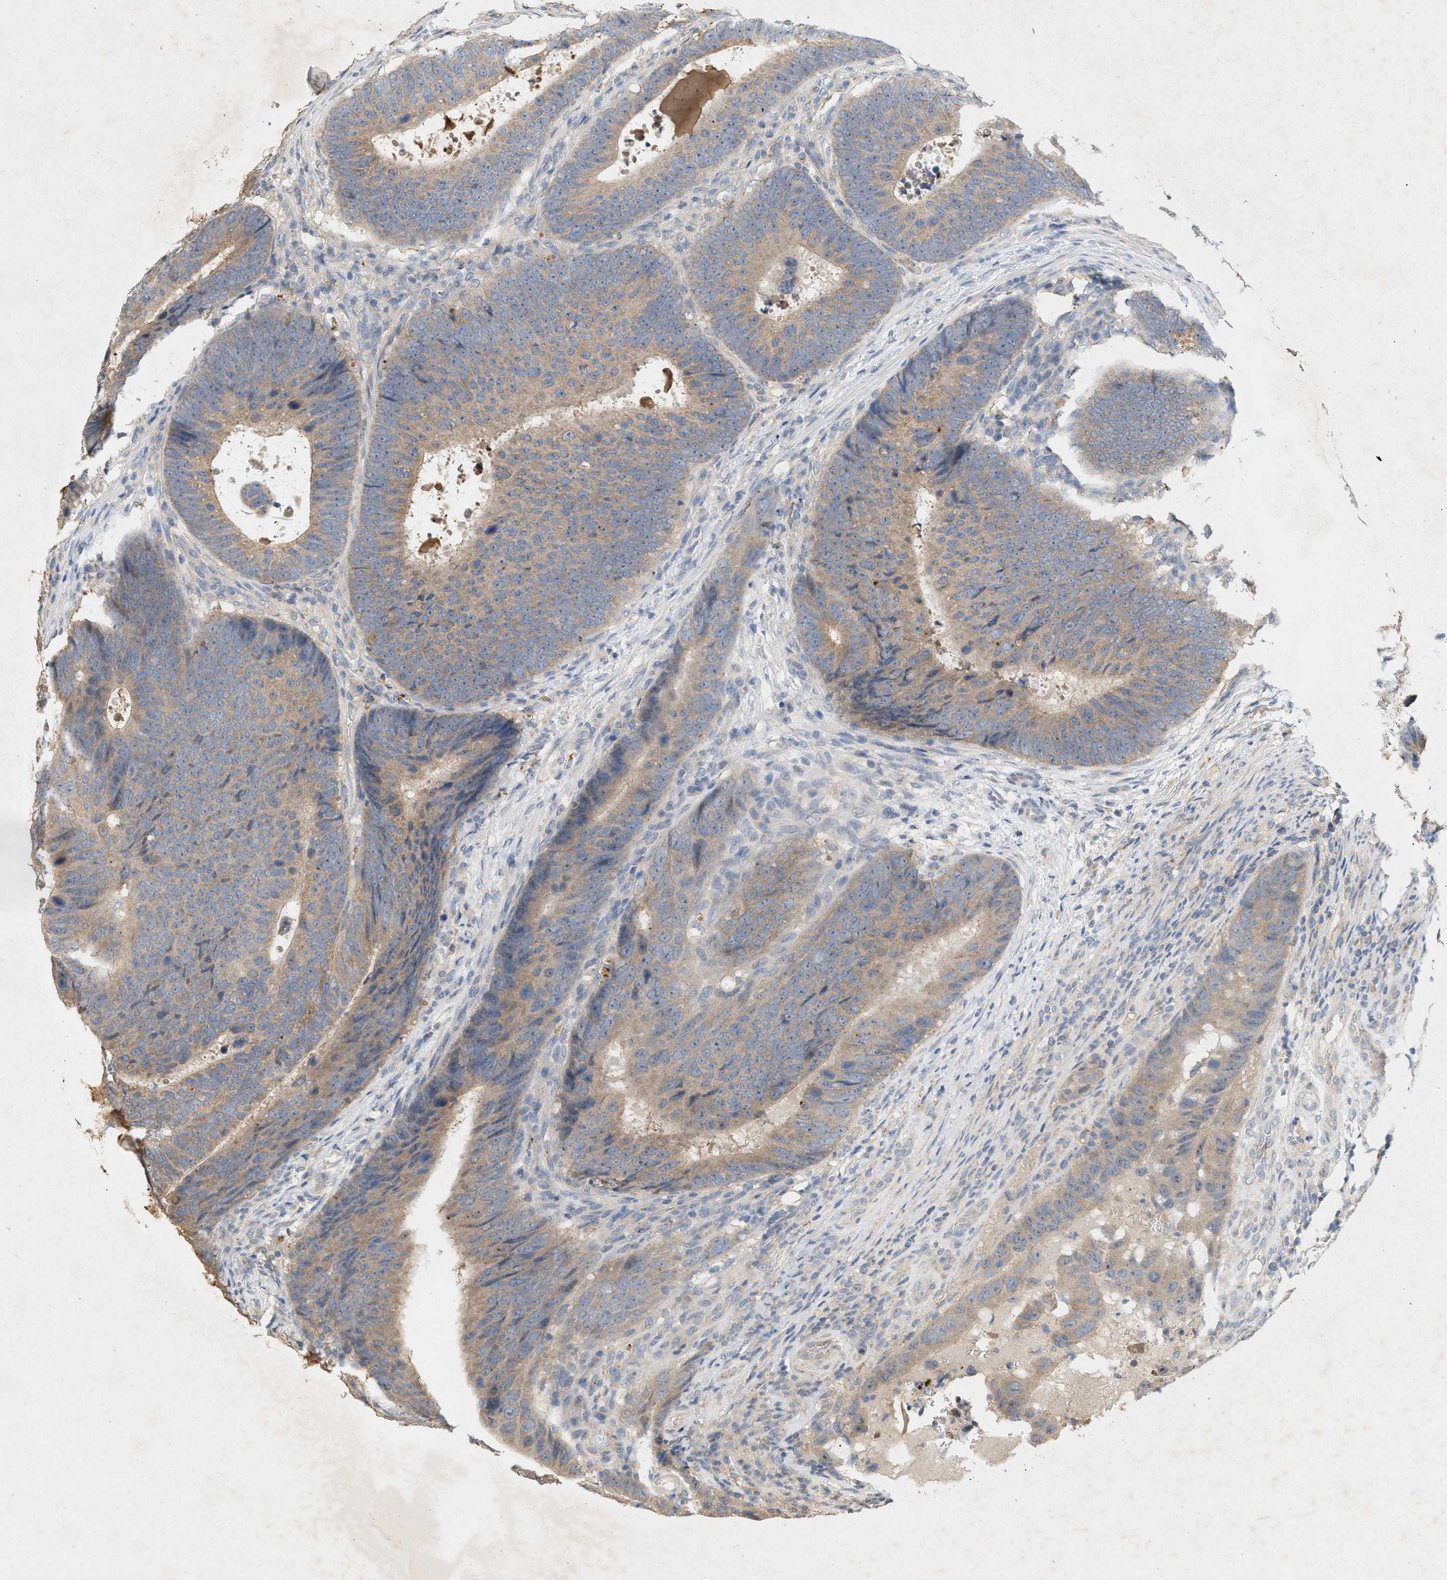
{"staining": {"intensity": "weak", "quantity": ">75%", "location": "cytoplasmic/membranous"}, "tissue": "colorectal cancer", "cell_type": "Tumor cells", "image_type": "cancer", "snomed": [{"axis": "morphology", "description": "Adenocarcinoma, NOS"}, {"axis": "topography", "description": "Colon"}], "caption": "A histopathology image of human colorectal cancer stained for a protein demonstrates weak cytoplasmic/membranous brown staining in tumor cells. Using DAB (3,3'-diaminobenzidine) (brown) and hematoxylin (blue) stains, captured at high magnification using brightfield microscopy.", "gene": "DCAF7", "patient": {"sex": "male", "age": 56}}